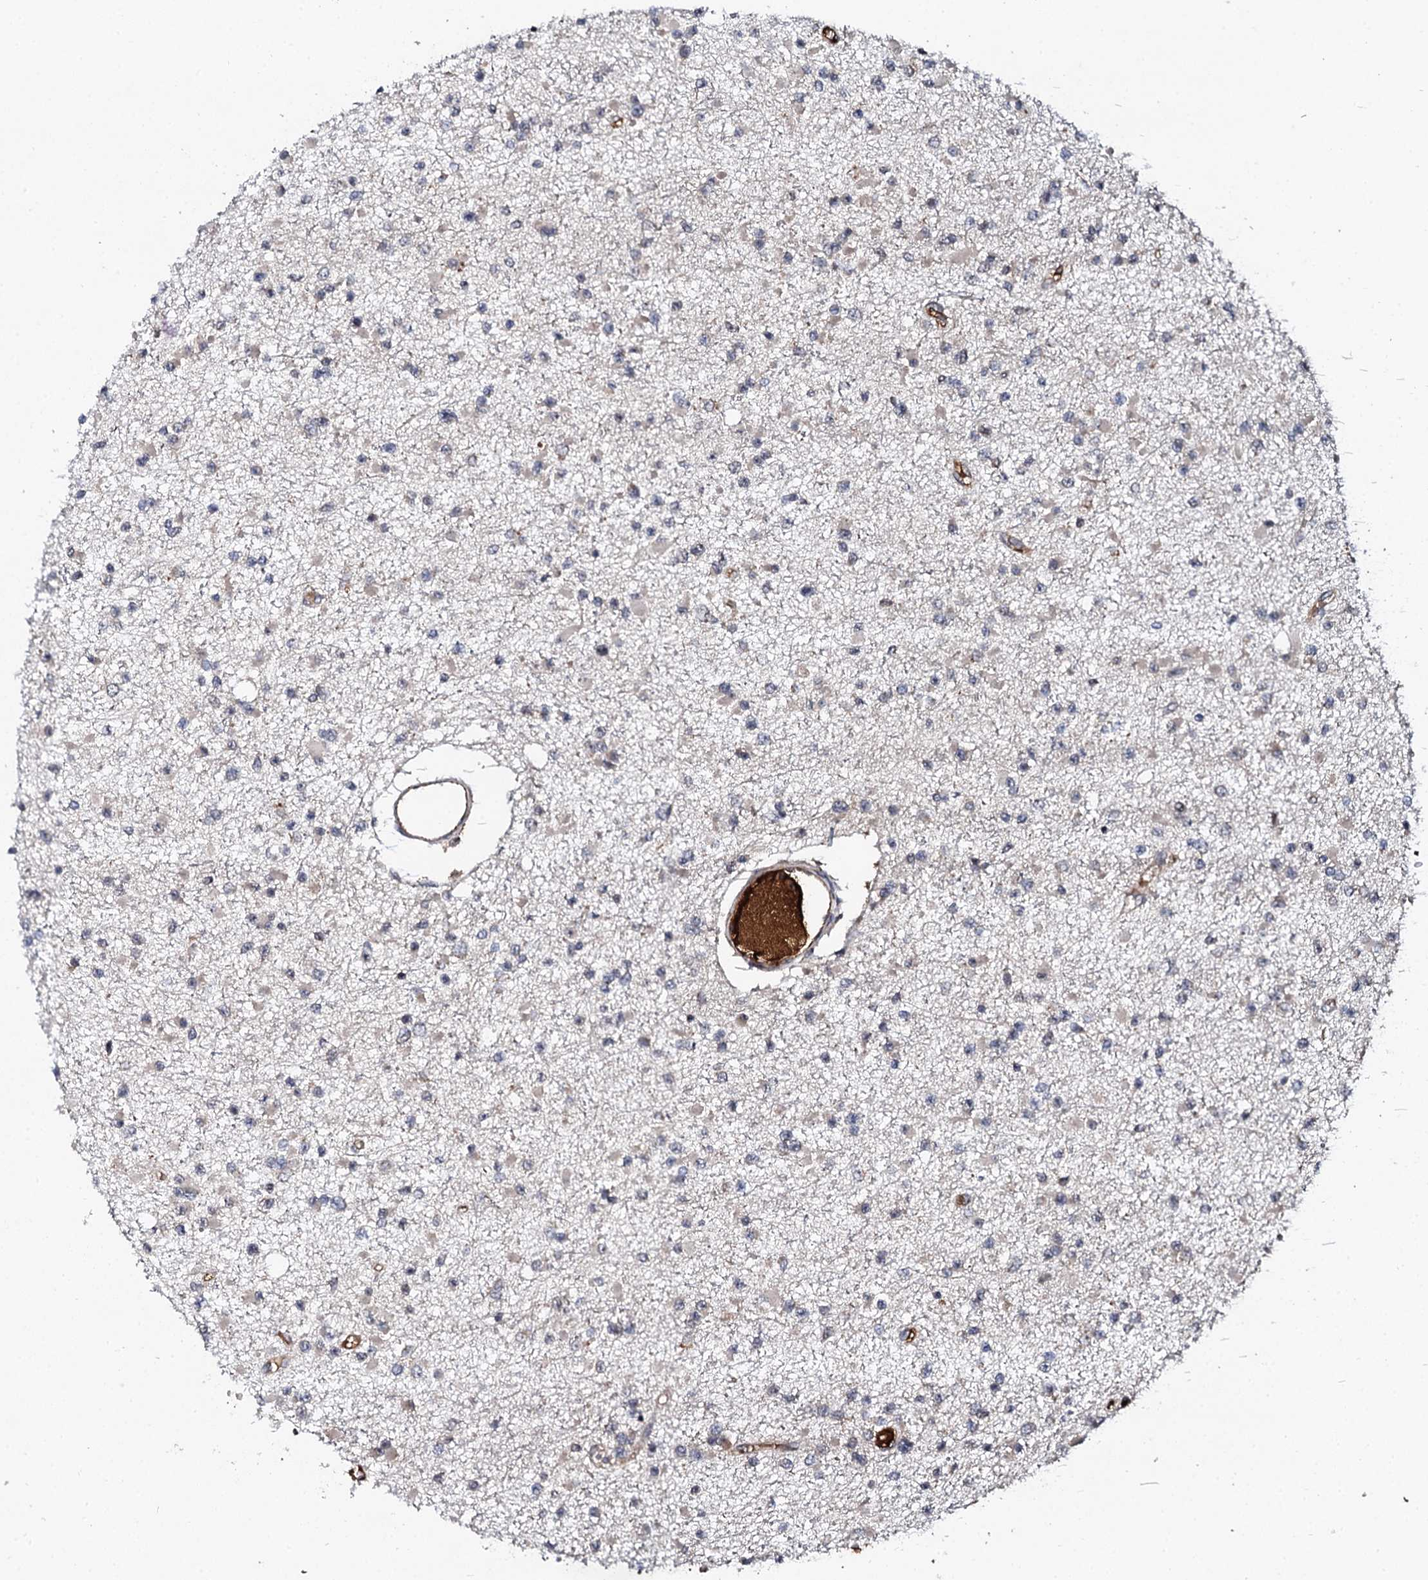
{"staining": {"intensity": "negative", "quantity": "none", "location": "none"}, "tissue": "glioma", "cell_type": "Tumor cells", "image_type": "cancer", "snomed": [{"axis": "morphology", "description": "Glioma, malignant, Low grade"}, {"axis": "topography", "description": "Brain"}], "caption": "IHC of glioma exhibits no staining in tumor cells.", "gene": "FAM111A", "patient": {"sex": "female", "age": 22}}